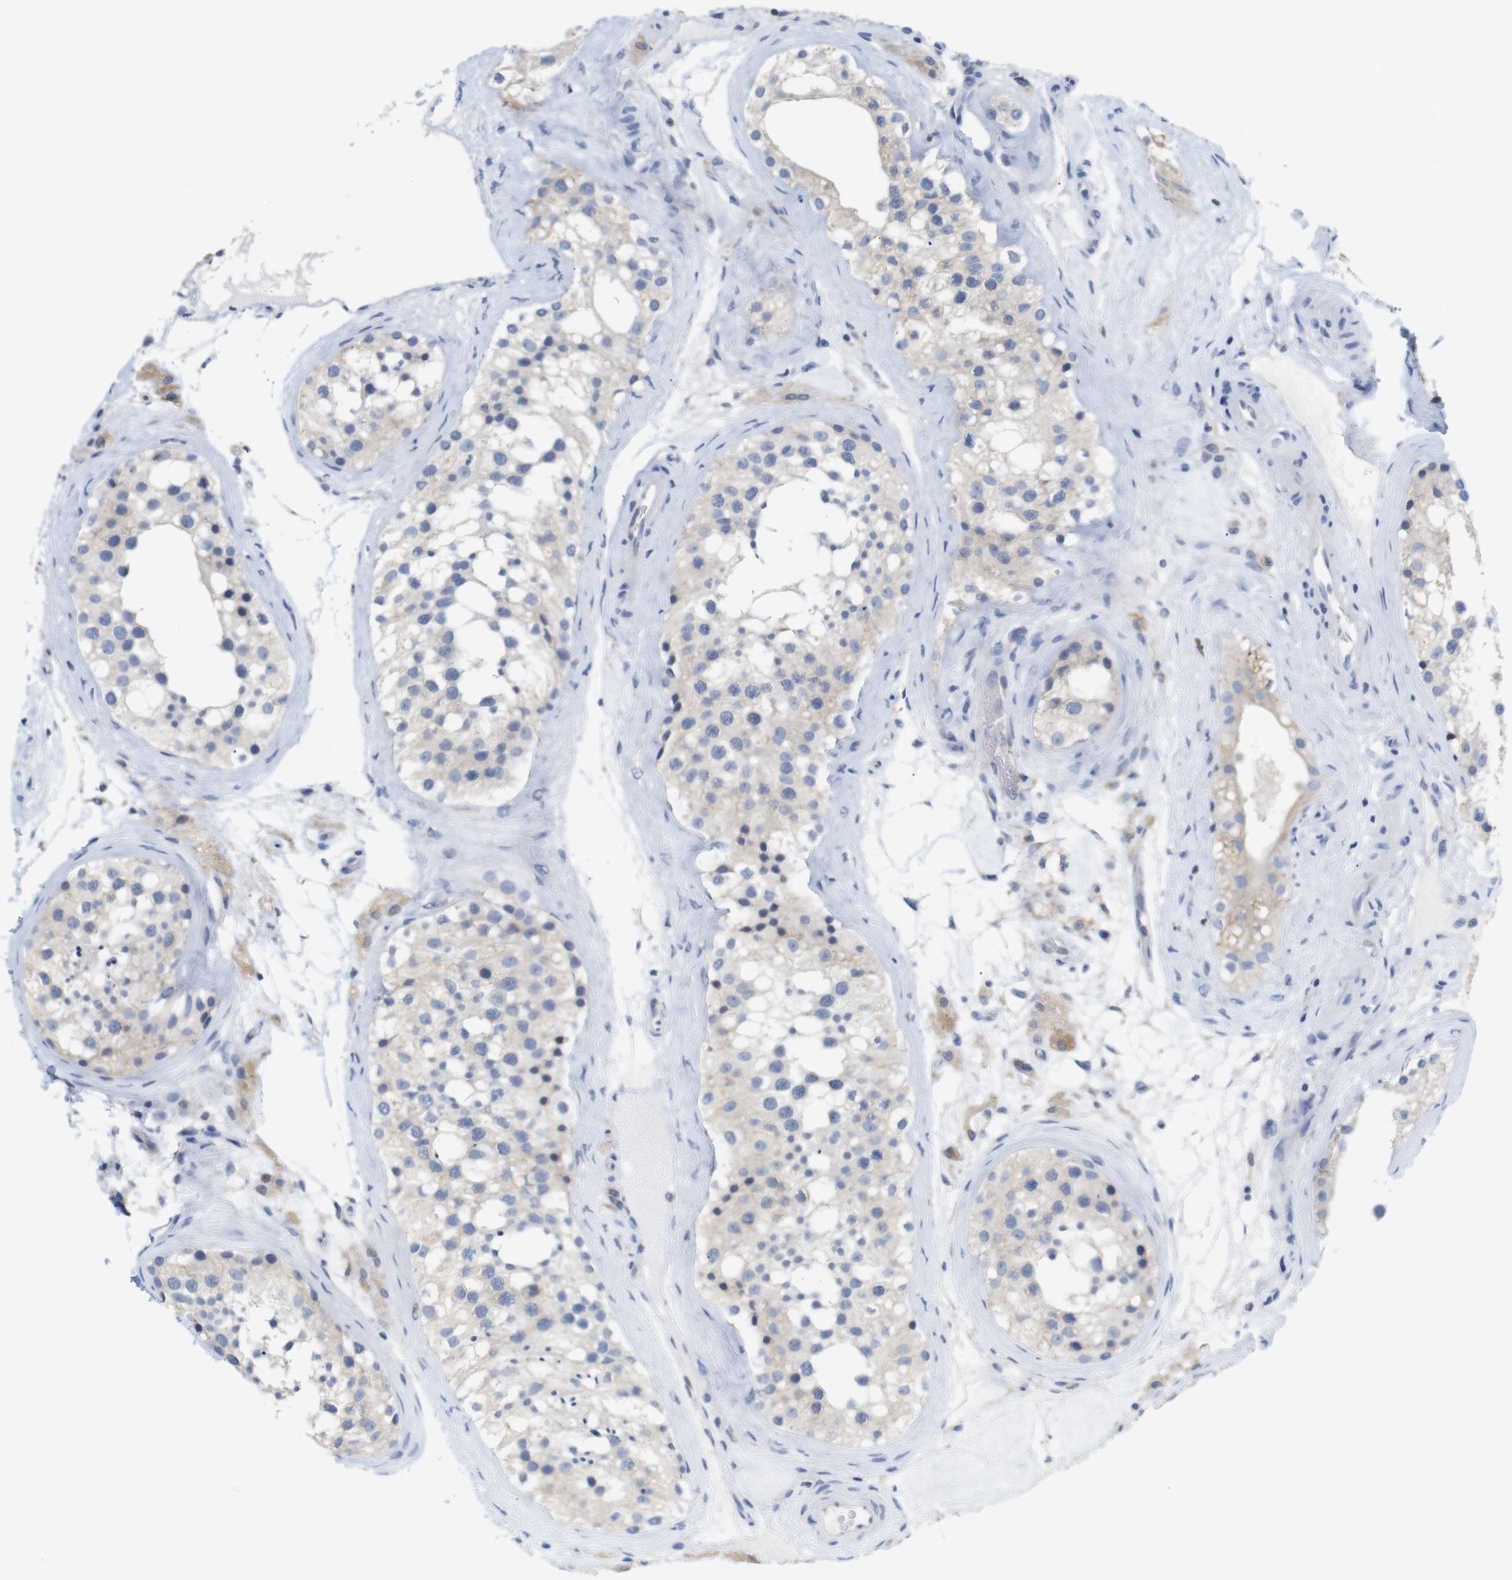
{"staining": {"intensity": "weak", "quantity": "<25%", "location": "cytoplasmic/membranous"}, "tissue": "testis", "cell_type": "Cells in seminiferous ducts", "image_type": "normal", "snomed": [{"axis": "morphology", "description": "Normal tissue, NOS"}, {"axis": "morphology", "description": "Seminoma, NOS"}, {"axis": "topography", "description": "Testis"}], "caption": "High magnification brightfield microscopy of benign testis stained with DAB (3,3'-diaminobenzidine) (brown) and counterstained with hematoxylin (blue): cells in seminiferous ducts show no significant staining. (DAB IHC, high magnification).", "gene": "NEBL", "patient": {"sex": "male", "age": 71}}